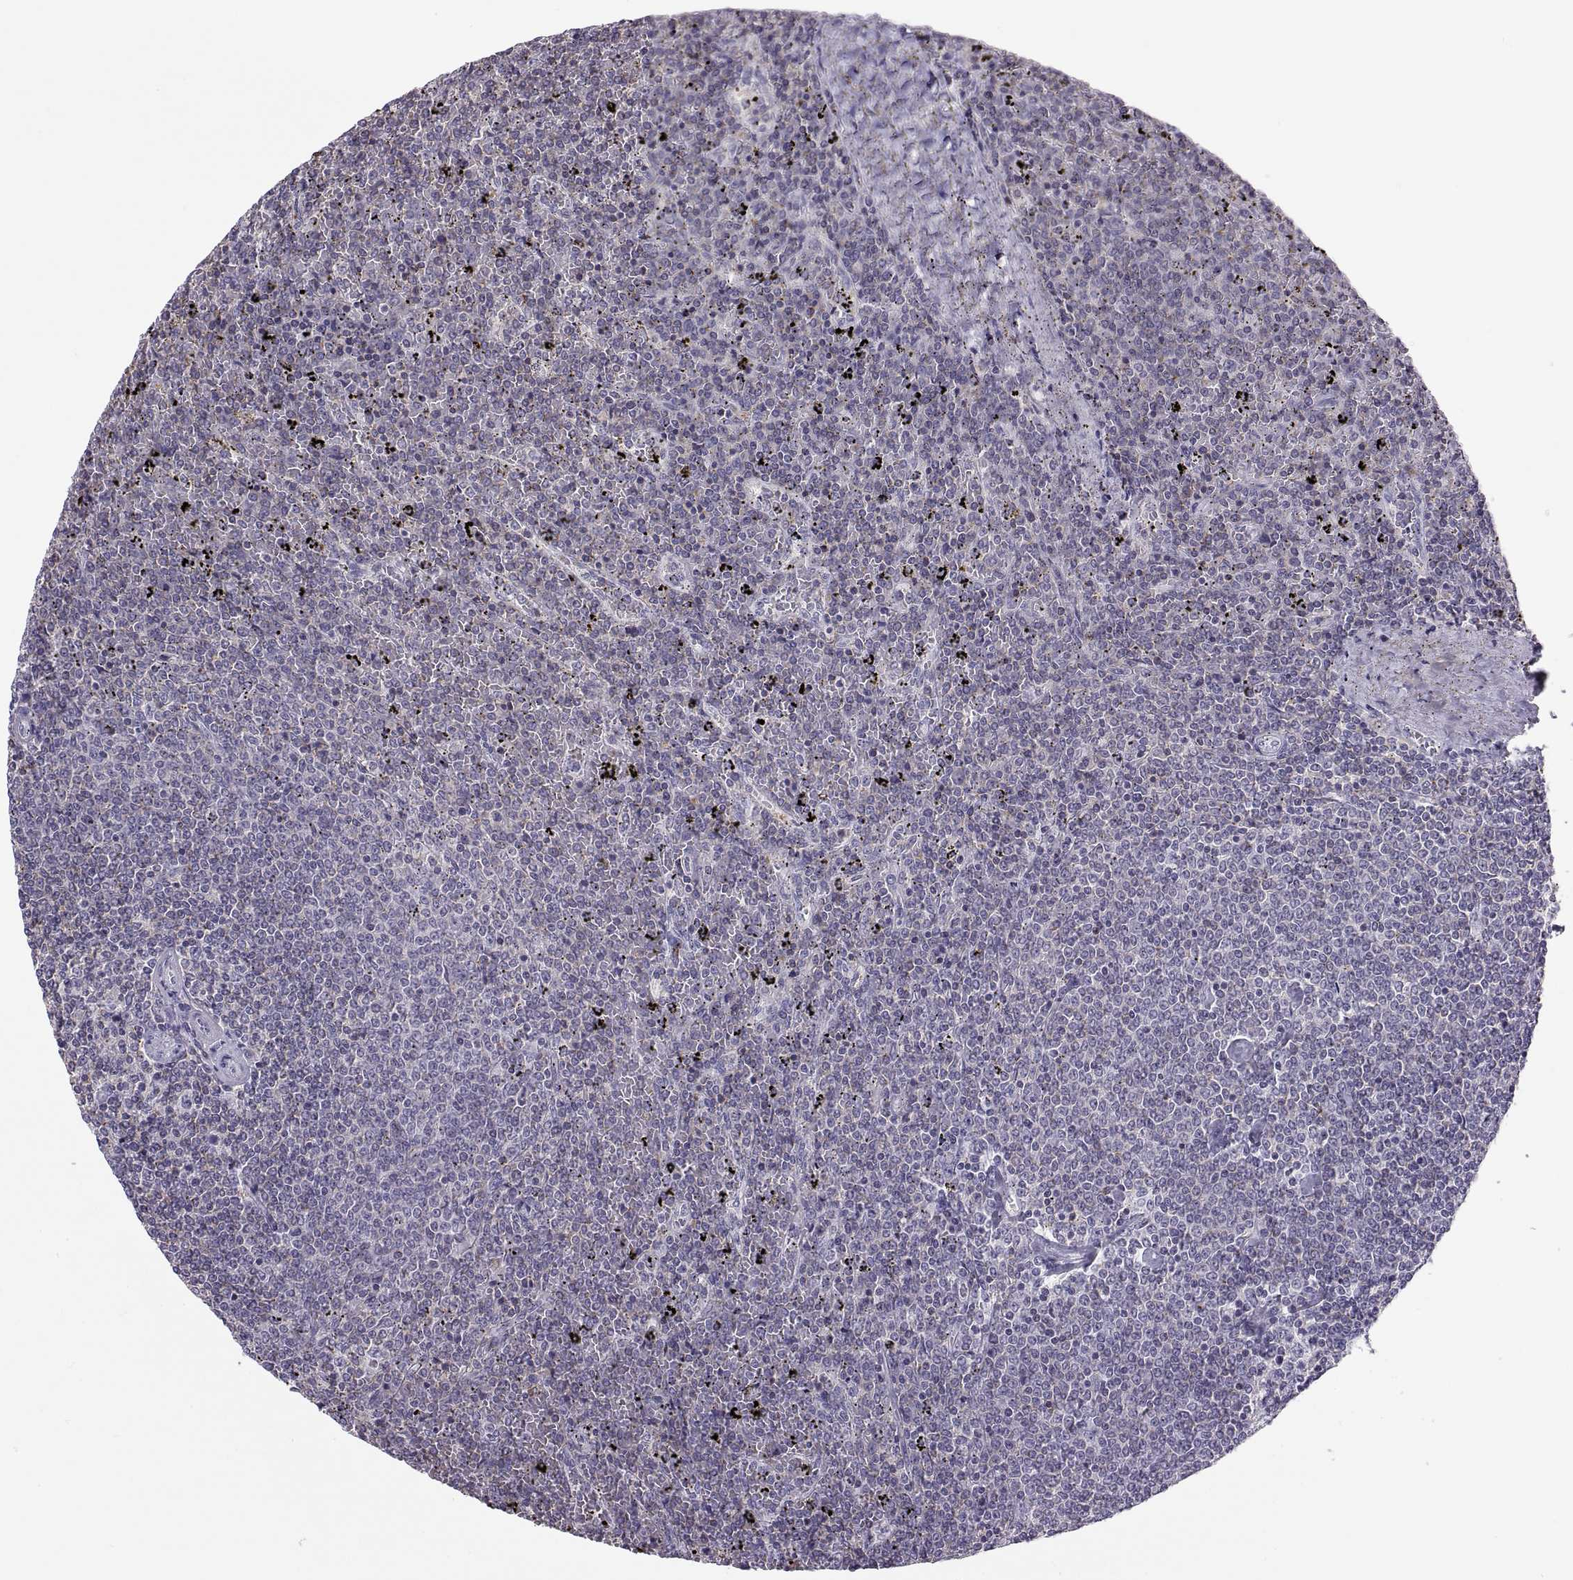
{"staining": {"intensity": "negative", "quantity": "none", "location": "none"}, "tissue": "lymphoma", "cell_type": "Tumor cells", "image_type": "cancer", "snomed": [{"axis": "morphology", "description": "Malignant lymphoma, non-Hodgkin's type, Low grade"}, {"axis": "topography", "description": "Spleen"}], "caption": "A high-resolution micrograph shows IHC staining of lymphoma, which reveals no significant staining in tumor cells.", "gene": "TTC21A", "patient": {"sex": "female", "age": 77}}